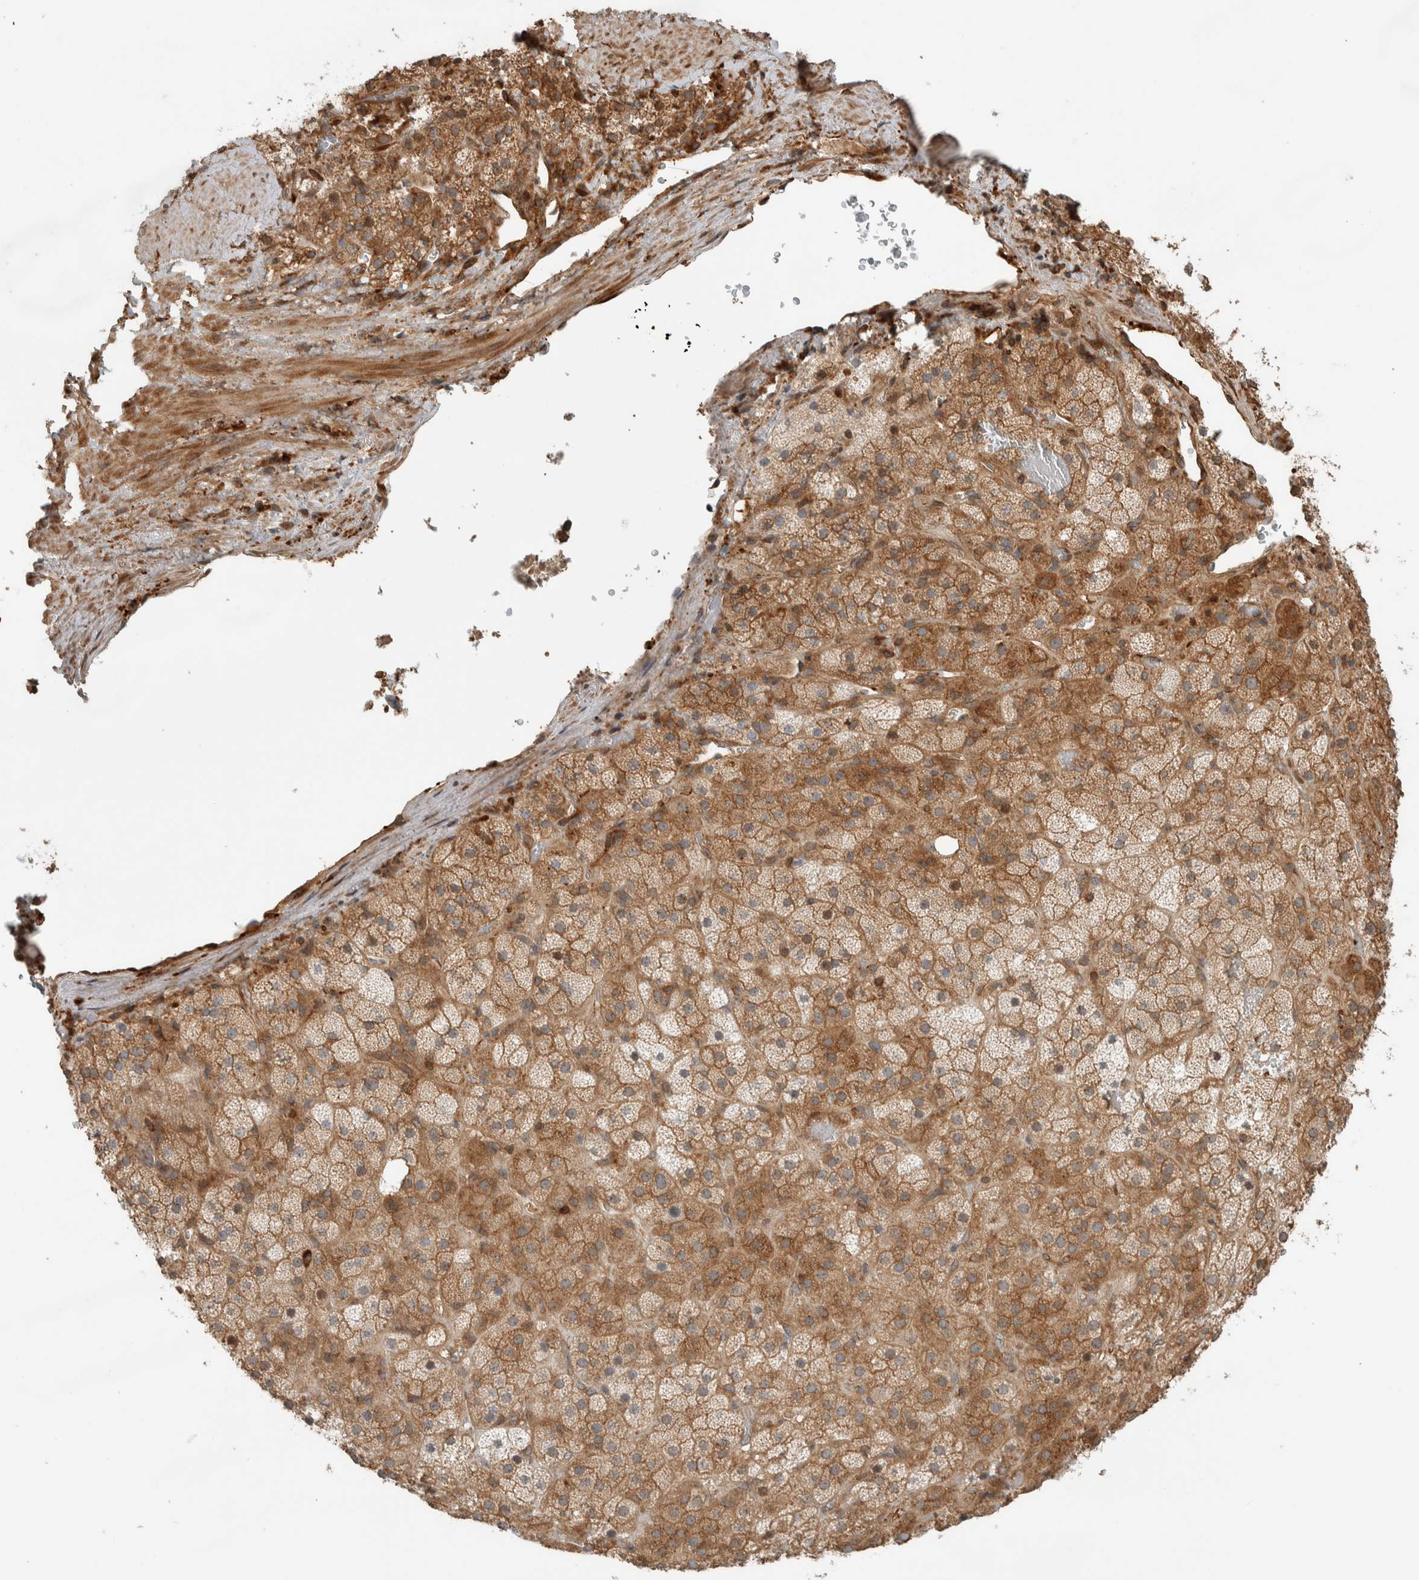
{"staining": {"intensity": "moderate", "quantity": ">75%", "location": "cytoplasmic/membranous"}, "tissue": "adrenal gland", "cell_type": "Glandular cells", "image_type": "normal", "snomed": [{"axis": "morphology", "description": "Normal tissue, NOS"}, {"axis": "topography", "description": "Adrenal gland"}], "caption": "Moderate cytoplasmic/membranous positivity for a protein is appreciated in about >75% of glandular cells of unremarkable adrenal gland using immunohistochemistry (IHC).", "gene": "CNTROB", "patient": {"sex": "male", "age": 57}}